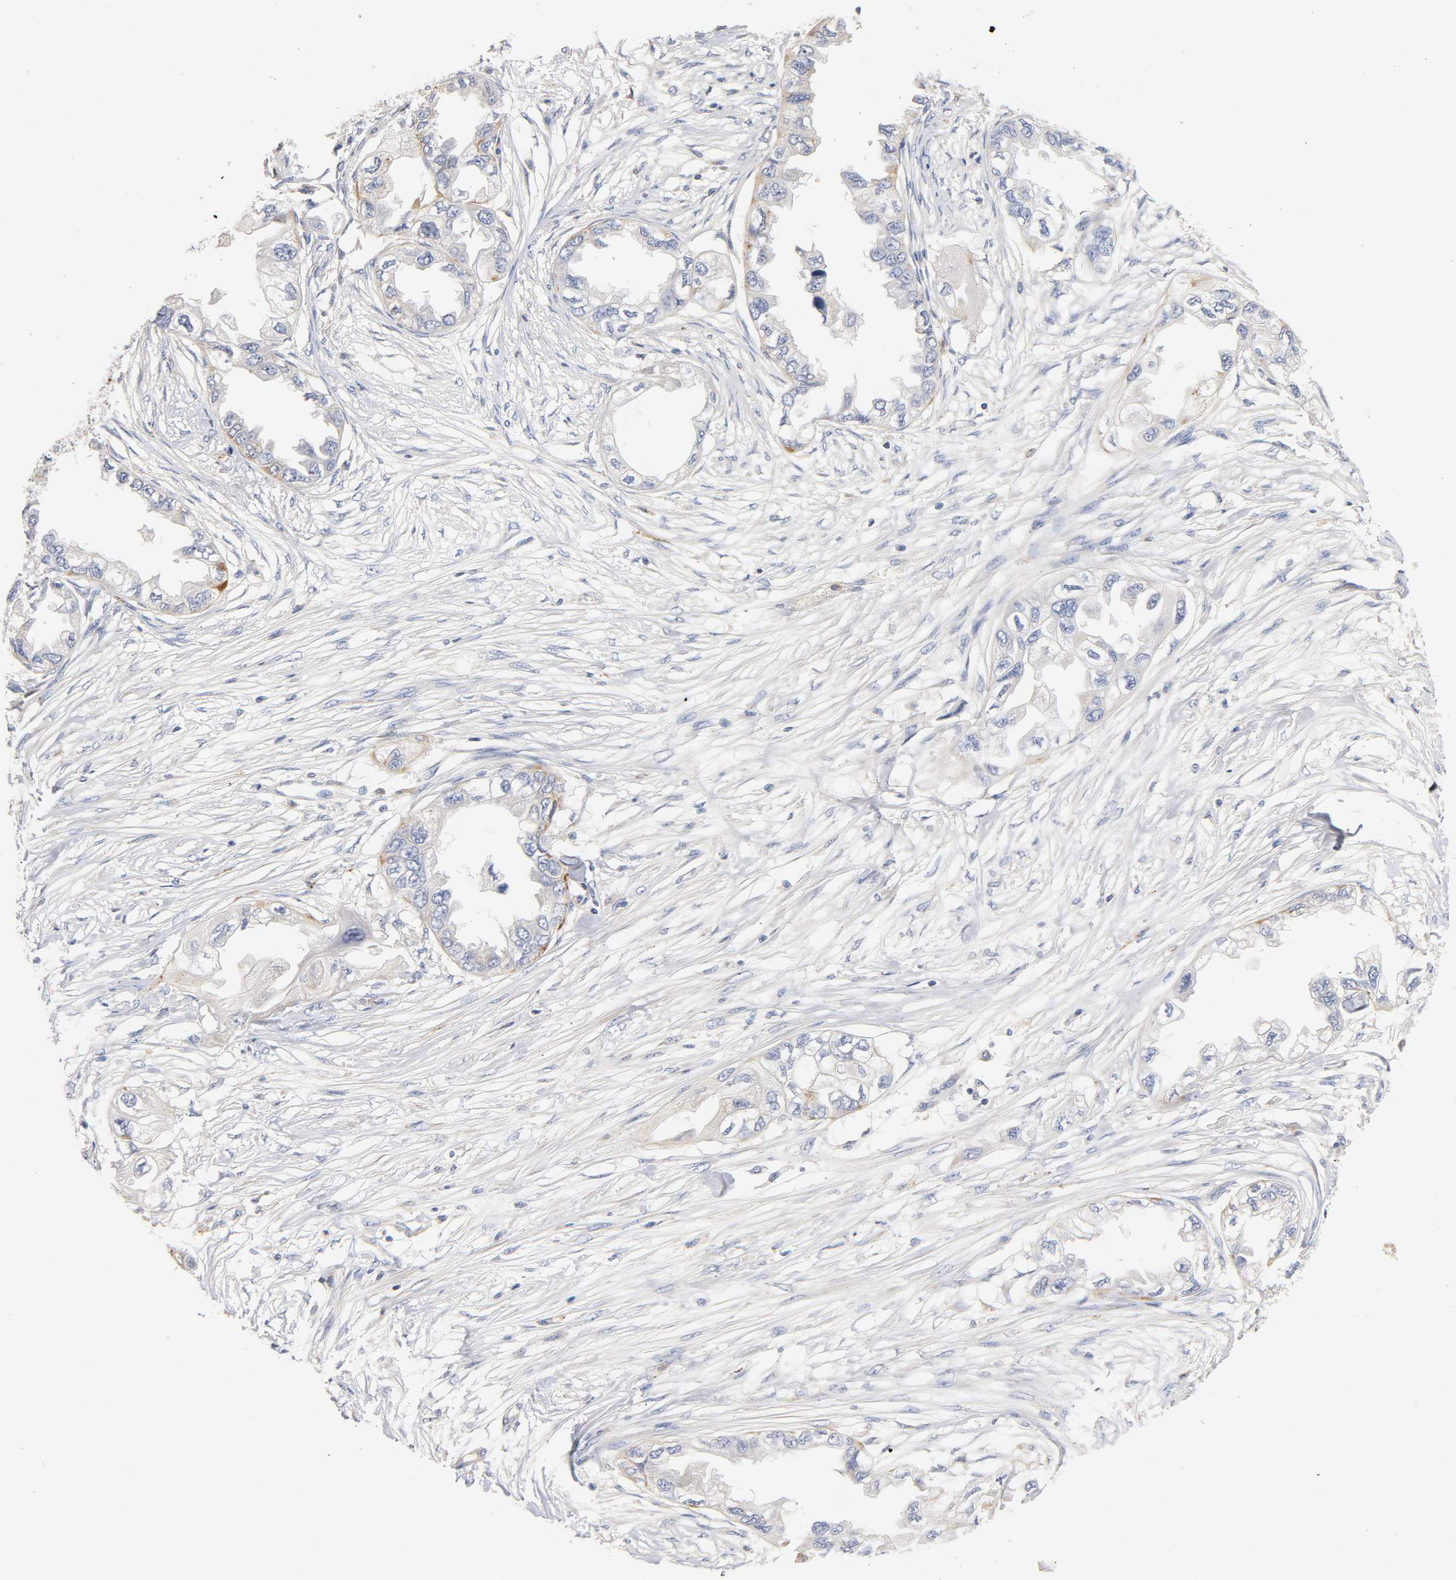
{"staining": {"intensity": "moderate", "quantity": "<25%", "location": "cytoplasmic/membranous"}, "tissue": "endometrial cancer", "cell_type": "Tumor cells", "image_type": "cancer", "snomed": [{"axis": "morphology", "description": "Adenocarcinoma, NOS"}, {"axis": "topography", "description": "Endometrium"}], "caption": "A low amount of moderate cytoplasmic/membranous expression is appreciated in approximately <25% of tumor cells in adenocarcinoma (endometrial) tissue. (Stains: DAB in brown, nuclei in blue, Microscopy: brightfield microscopy at high magnification).", "gene": "SEMA5A", "patient": {"sex": "female", "age": 67}}